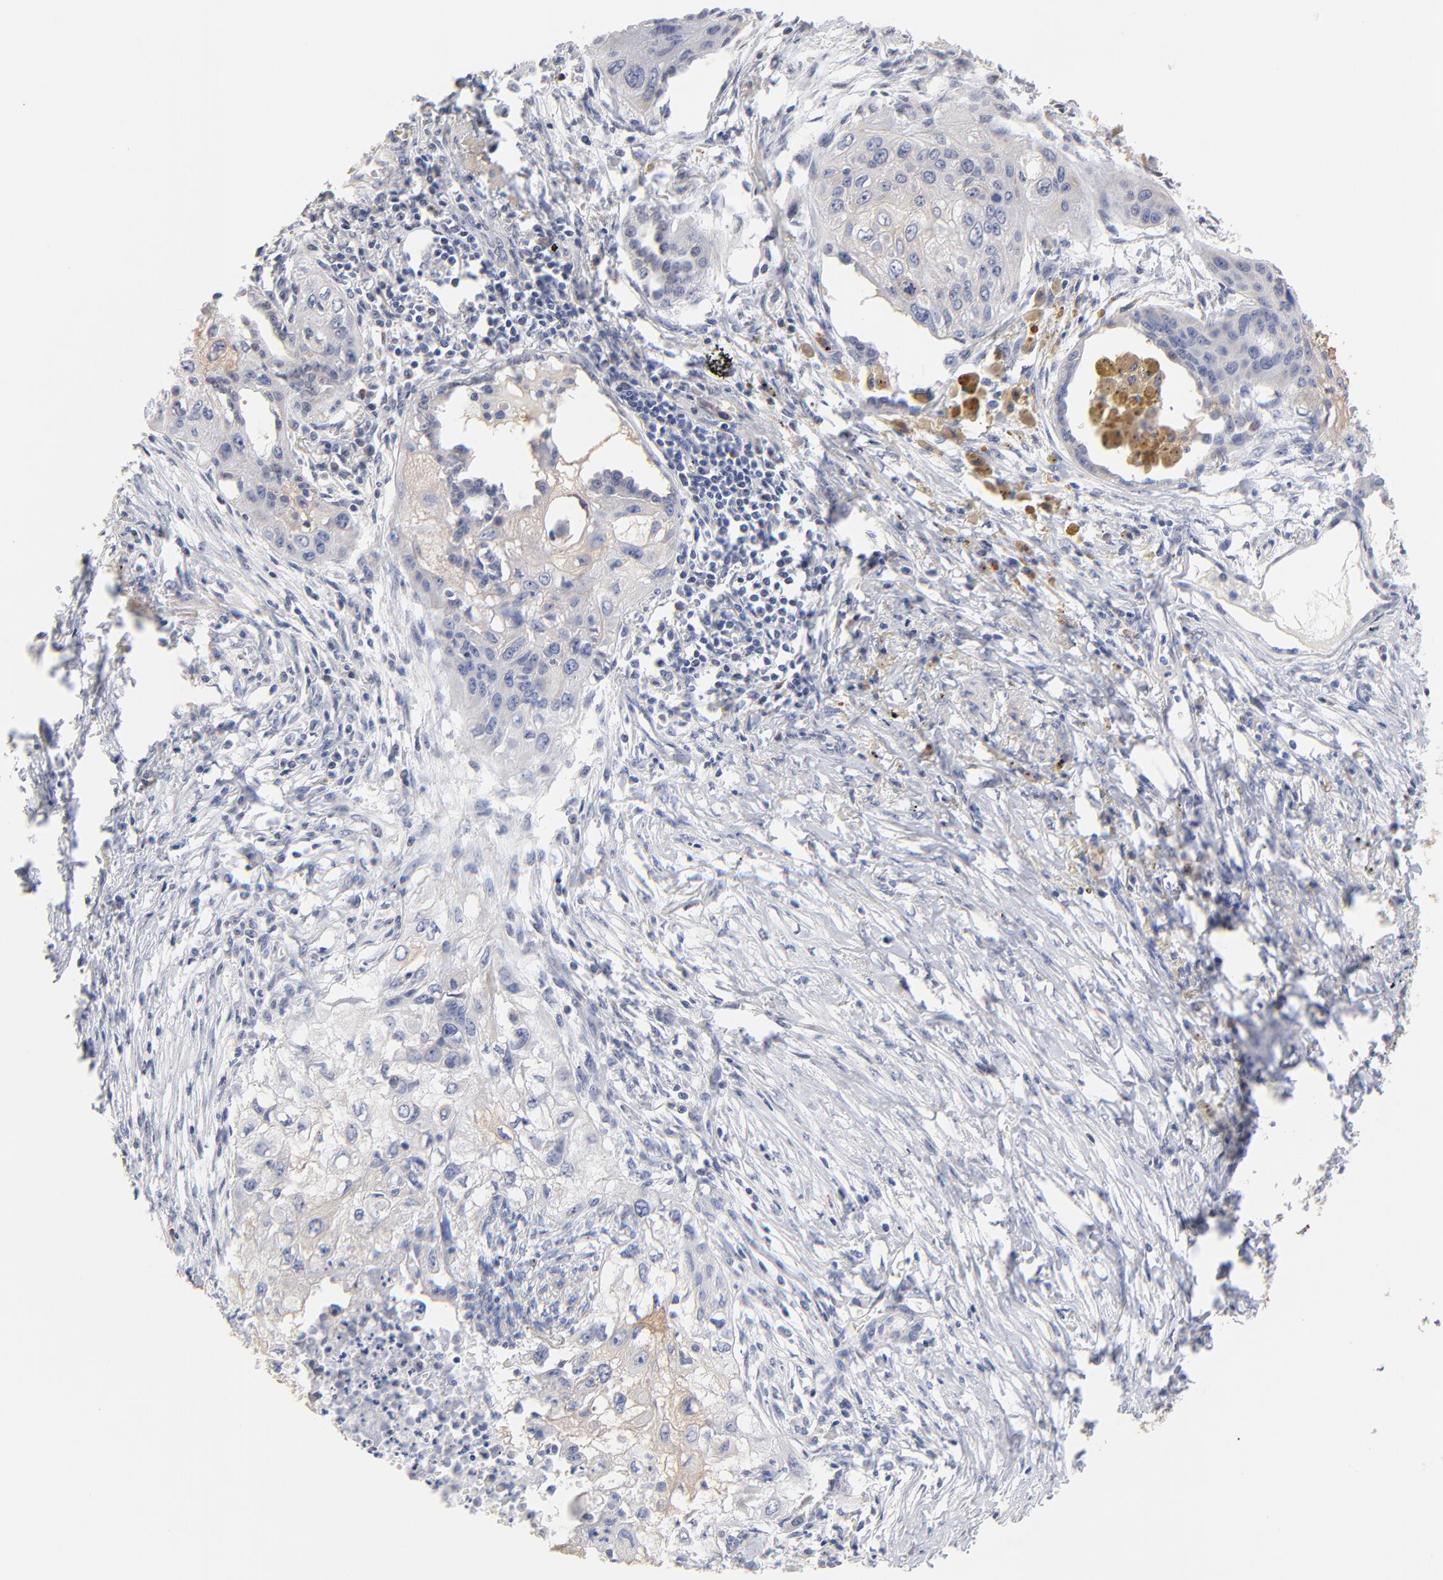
{"staining": {"intensity": "weak", "quantity": "25%-75%", "location": "cytoplasmic/membranous"}, "tissue": "lung cancer", "cell_type": "Tumor cells", "image_type": "cancer", "snomed": [{"axis": "morphology", "description": "Squamous cell carcinoma, NOS"}, {"axis": "topography", "description": "Lung"}], "caption": "Human lung squamous cell carcinoma stained with a brown dye displays weak cytoplasmic/membranous positive expression in about 25%-75% of tumor cells.", "gene": "TWNK", "patient": {"sex": "male", "age": 71}}